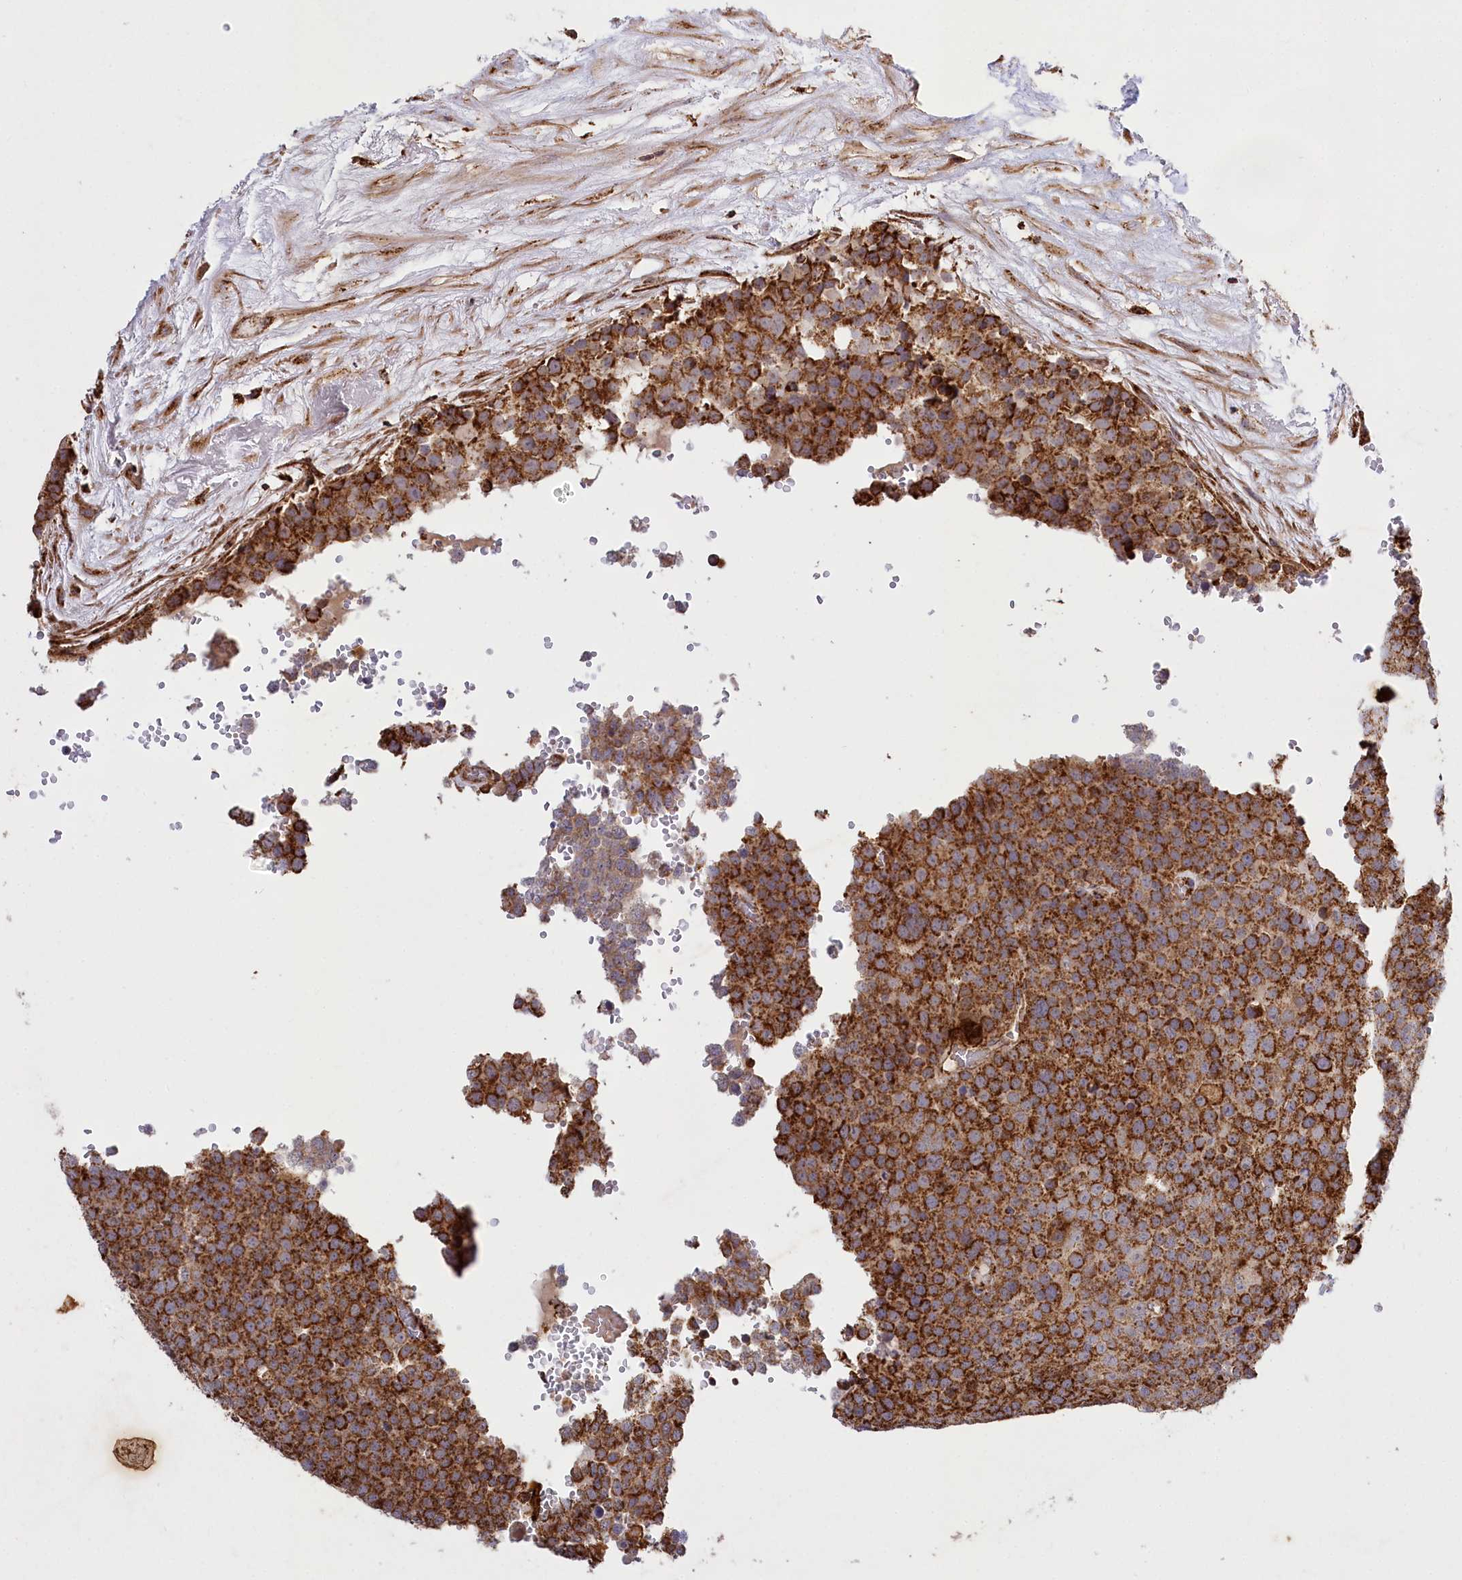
{"staining": {"intensity": "strong", "quantity": ">75%", "location": "cytoplasmic/membranous"}, "tissue": "testis cancer", "cell_type": "Tumor cells", "image_type": "cancer", "snomed": [{"axis": "morphology", "description": "Seminoma, NOS"}, {"axis": "topography", "description": "Testis"}], "caption": "A histopathology image showing strong cytoplasmic/membranous staining in approximately >75% of tumor cells in testis cancer, as visualized by brown immunohistochemical staining.", "gene": "CARD19", "patient": {"sex": "male", "age": 71}}